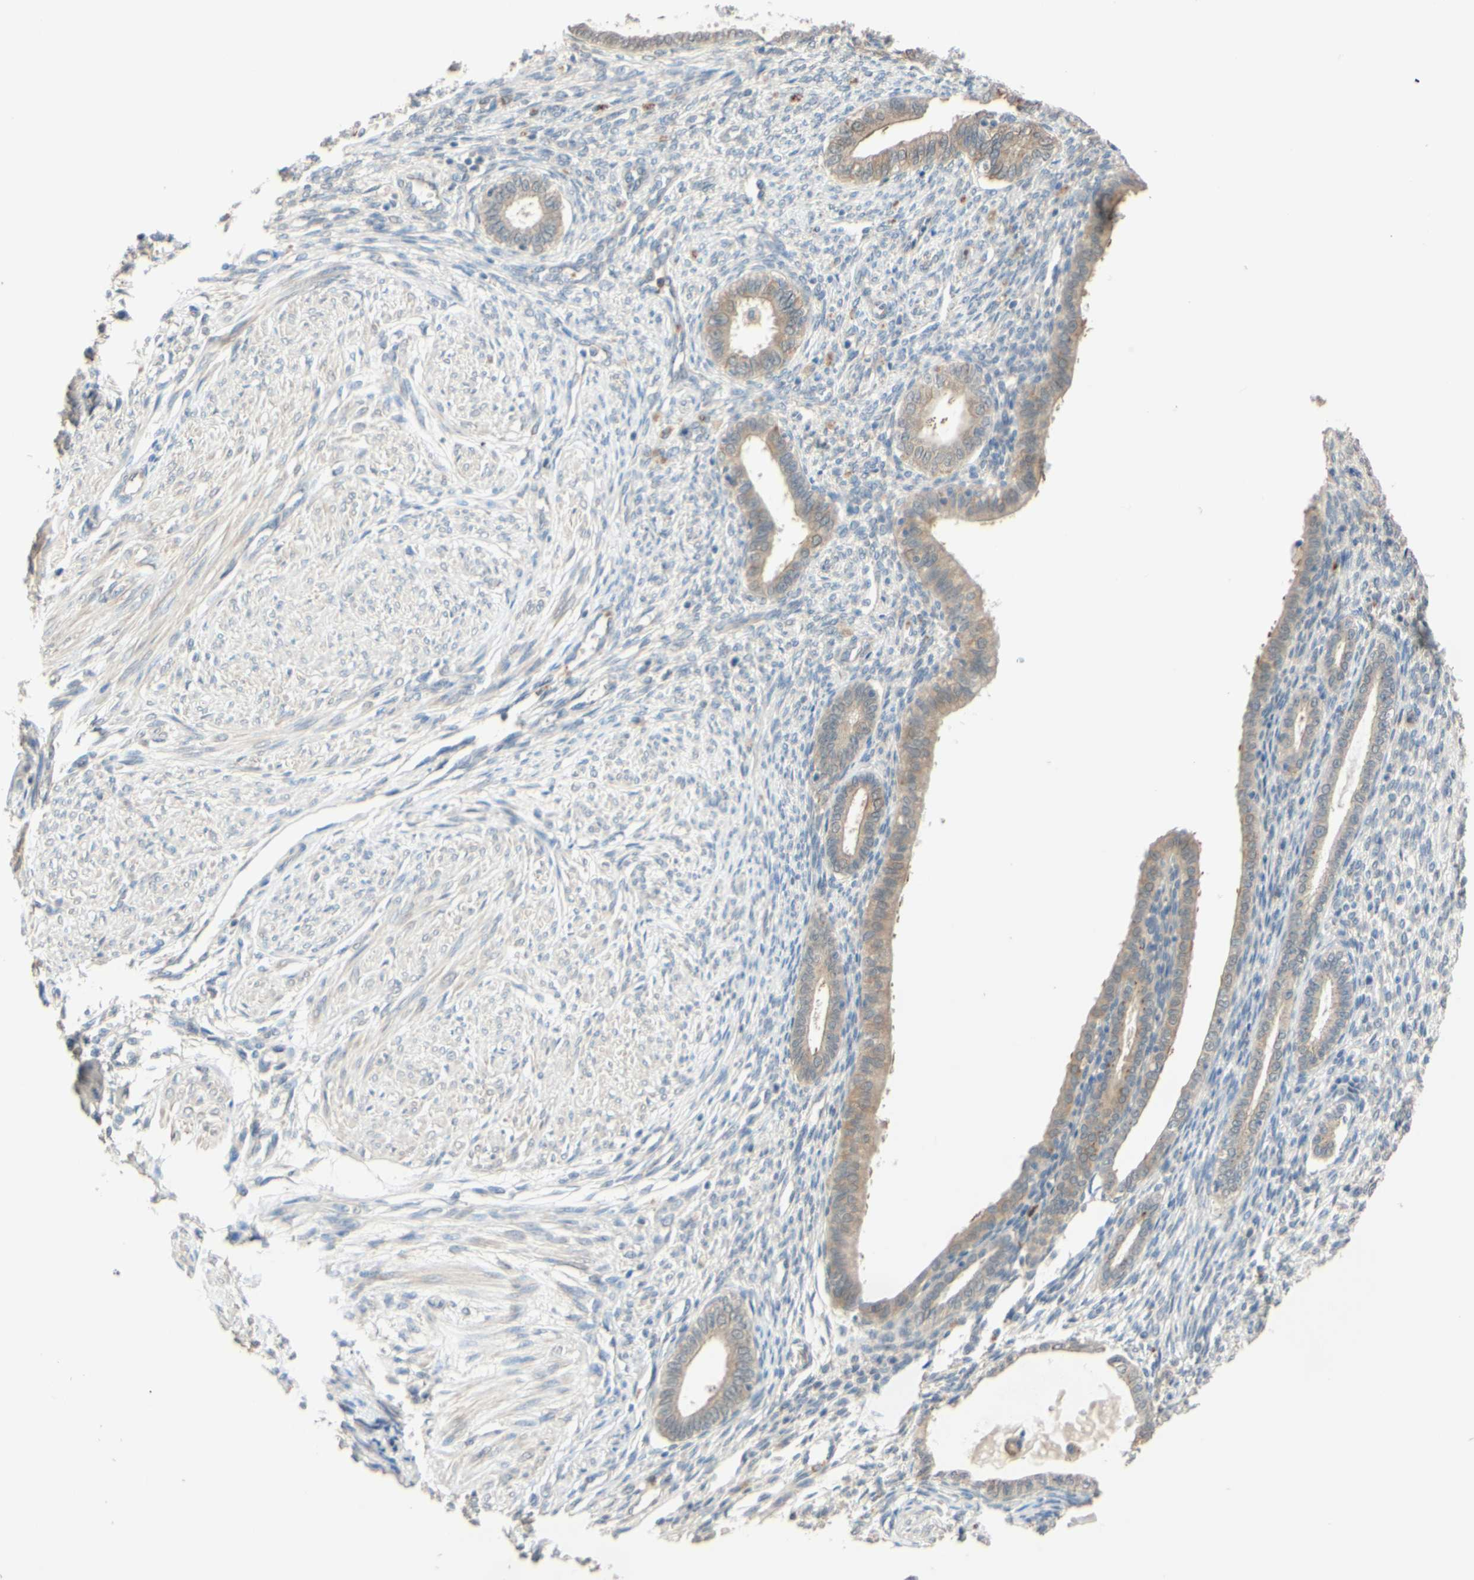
{"staining": {"intensity": "negative", "quantity": "none", "location": "none"}, "tissue": "endometrium", "cell_type": "Cells in endometrial stroma", "image_type": "normal", "snomed": [{"axis": "morphology", "description": "Normal tissue, NOS"}, {"axis": "topography", "description": "Endometrium"}], "caption": "Immunohistochemical staining of benign endometrium displays no significant positivity in cells in endometrial stroma.", "gene": "SMIM19", "patient": {"sex": "female", "age": 72}}